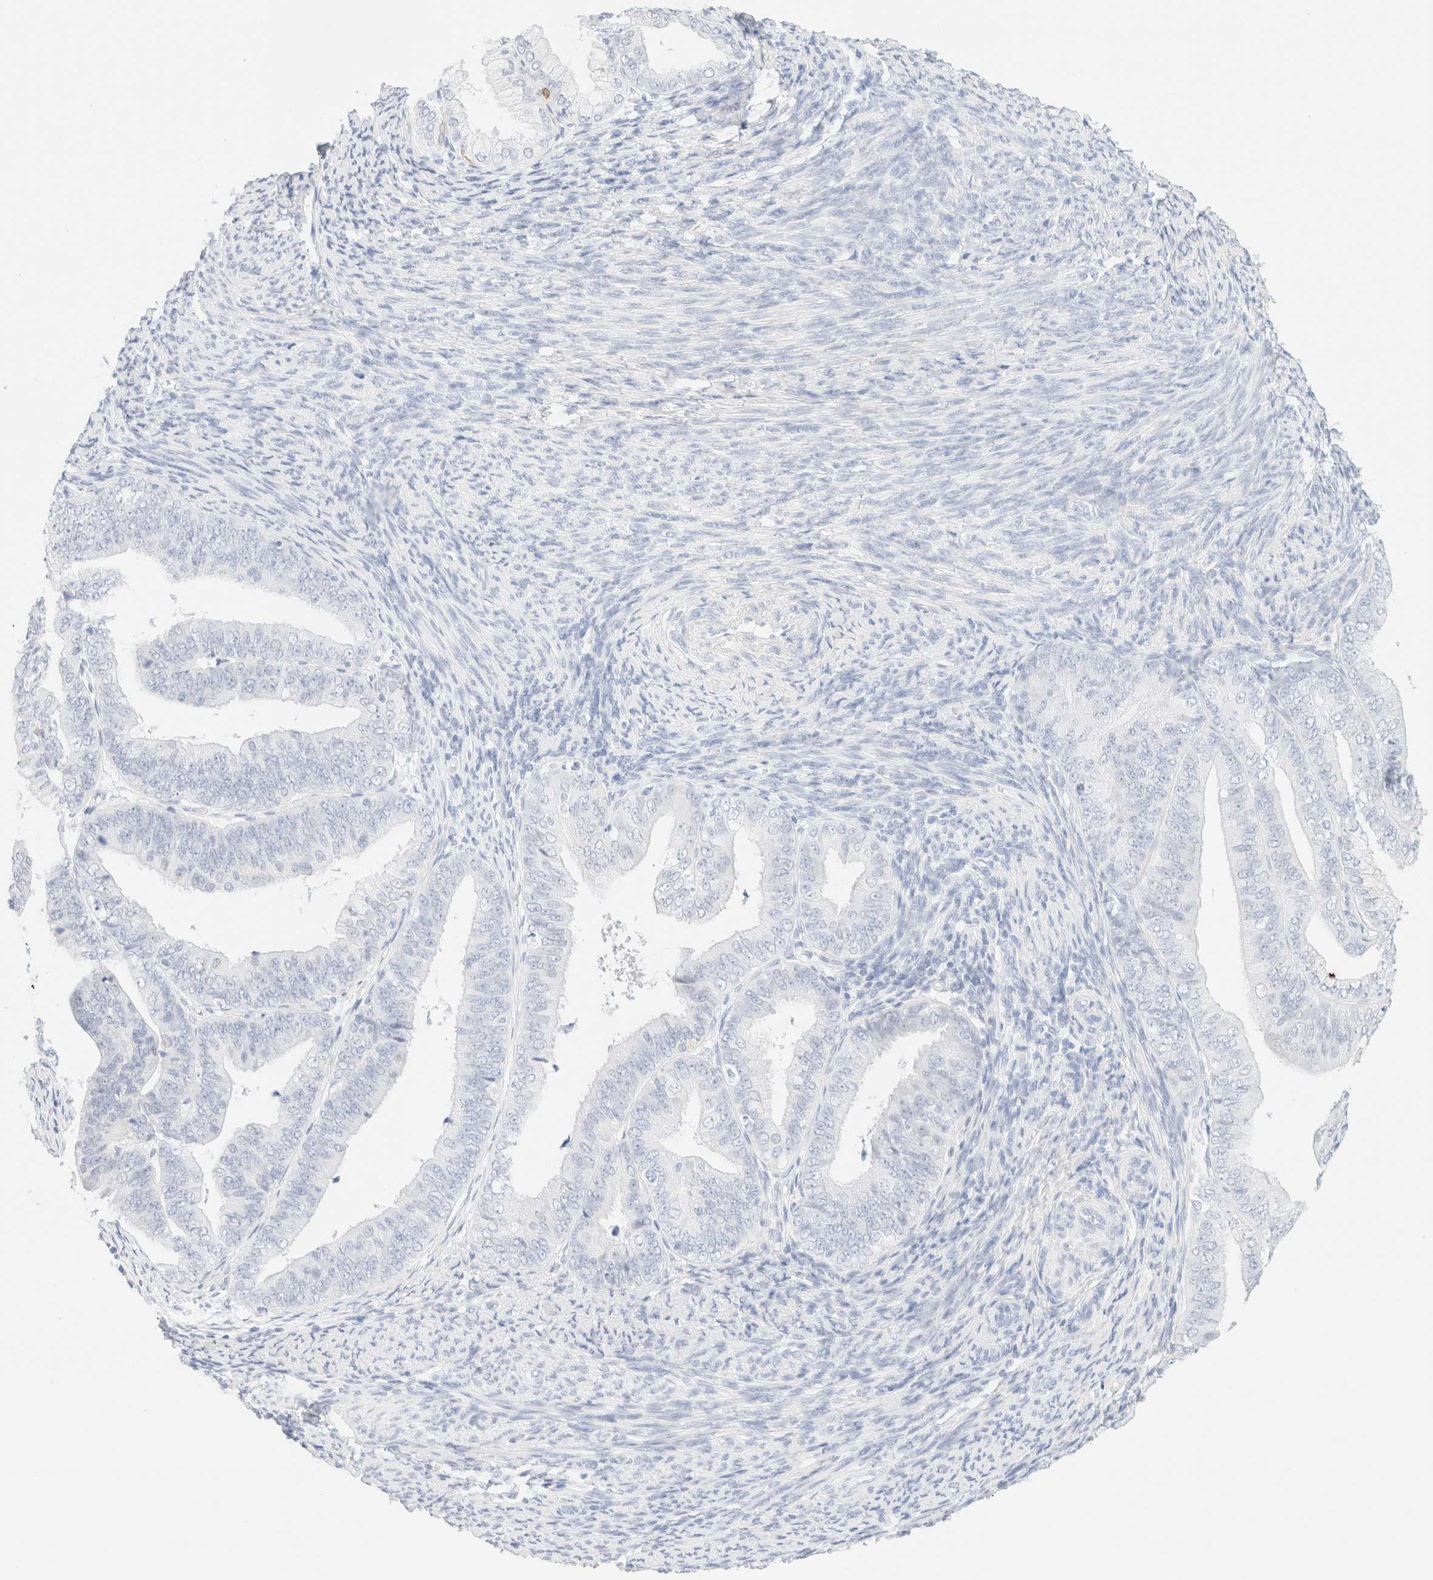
{"staining": {"intensity": "negative", "quantity": "none", "location": "none"}, "tissue": "endometrial cancer", "cell_type": "Tumor cells", "image_type": "cancer", "snomed": [{"axis": "morphology", "description": "Adenocarcinoma, NOS"}, {"axis": "topography", "description": "Endometrium"}], "caption": "DAB (3,3'-diaminobenzidine) immunohistochemical staining of endometrial cancer (adenocarcinoma) shows no significant staining in tumor cells.", "gene": "KRT15", "patient": {"sex": "female", "age": 63}}